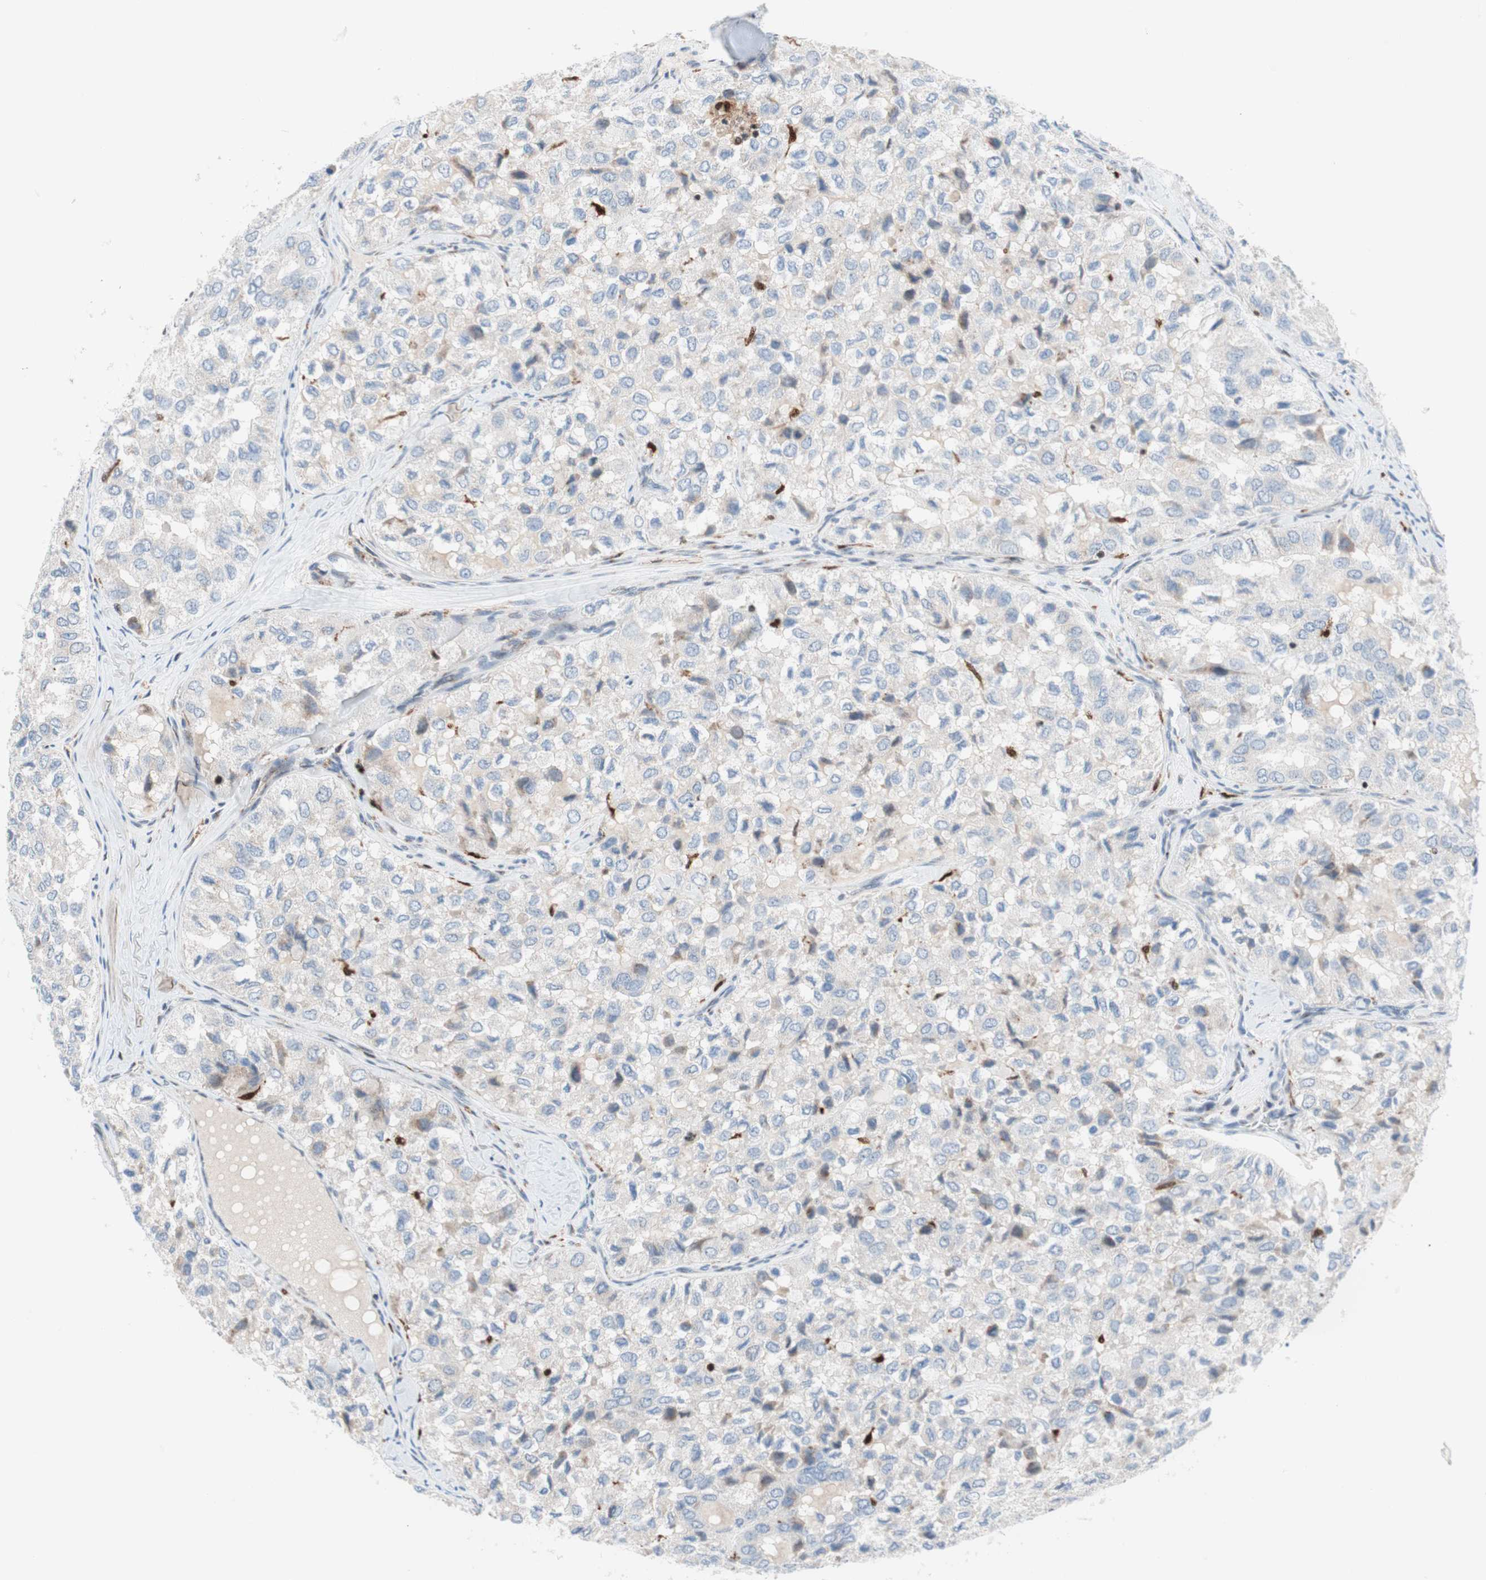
{"staining": {"intensity": "negative", "quantity": "none", "location": "none"}, "tissue": "thyroid cancer", "cell_type": "Tumor cells", "image_type": "cancer", "snomed": [{"axis": "morphology", "description": "Follicular adenoma carcinoma, NOS"}, {"axis": "topography", "description": "Thyroid gland"}], "caption": "Thyroid cancer stained for a protein using immunohistochemistry demonstrates no staining tumor cells.", "gene": "RGS10", "patient": {"sex": "male", "age": 75}}